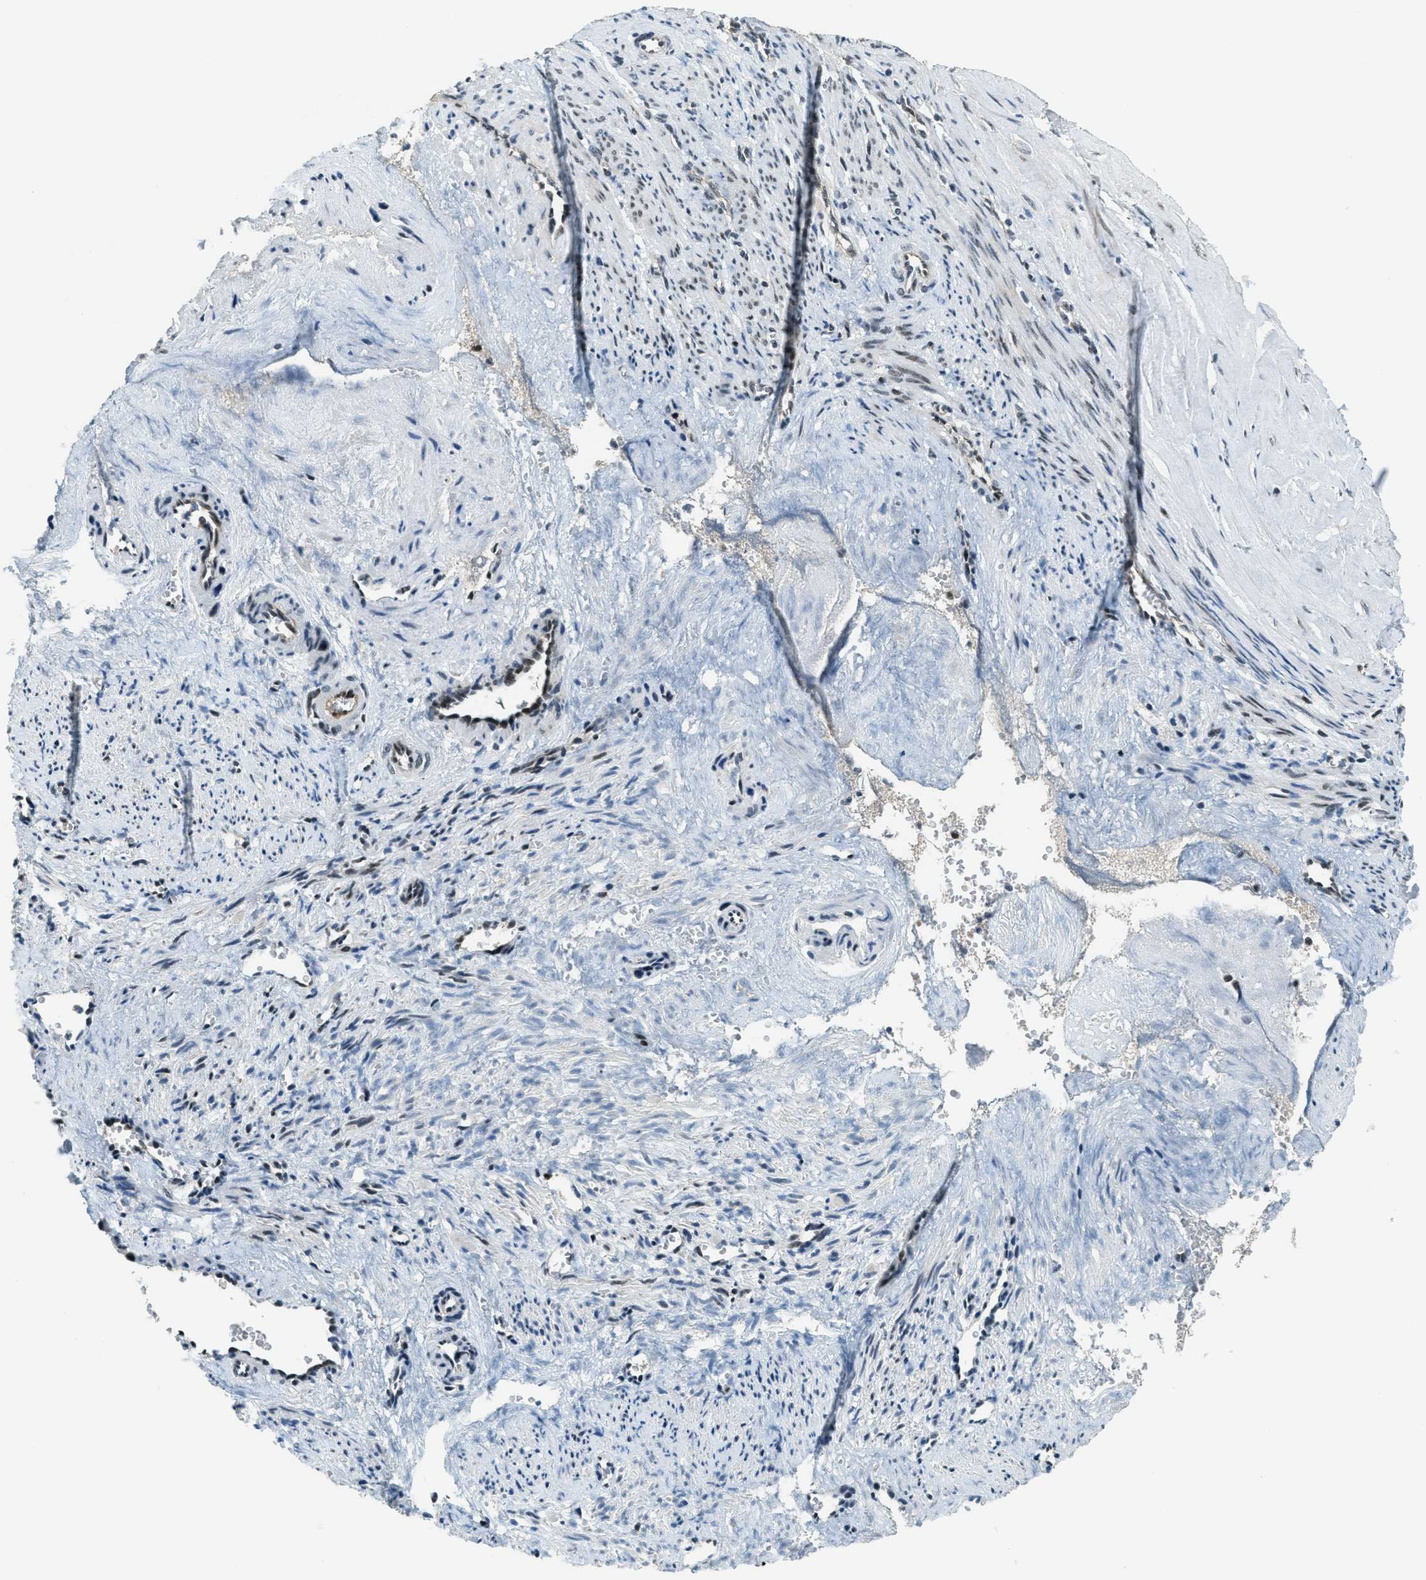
{"staining": {"intensity": "moderate", "quantity": "25%-75%", "location": "nuclear"}, "tissue": "smooth muscle", "cell_type": "Smooth muscle cells", "image_type": "normal", "snomed": [{"axis": "morphology", "description": "Normal tissue, NOS"}, {"axis": "topography", "description": "Endometrium"}], "caption": "About 25%-75% of smooth muscle cells in unremarkable human smooth muscle exhibit moderate nuclear protein expression as visualized by brown immunohistochemical staining.", "gene": "KLF6", "patient": {"sex": "female", "age": 33}}